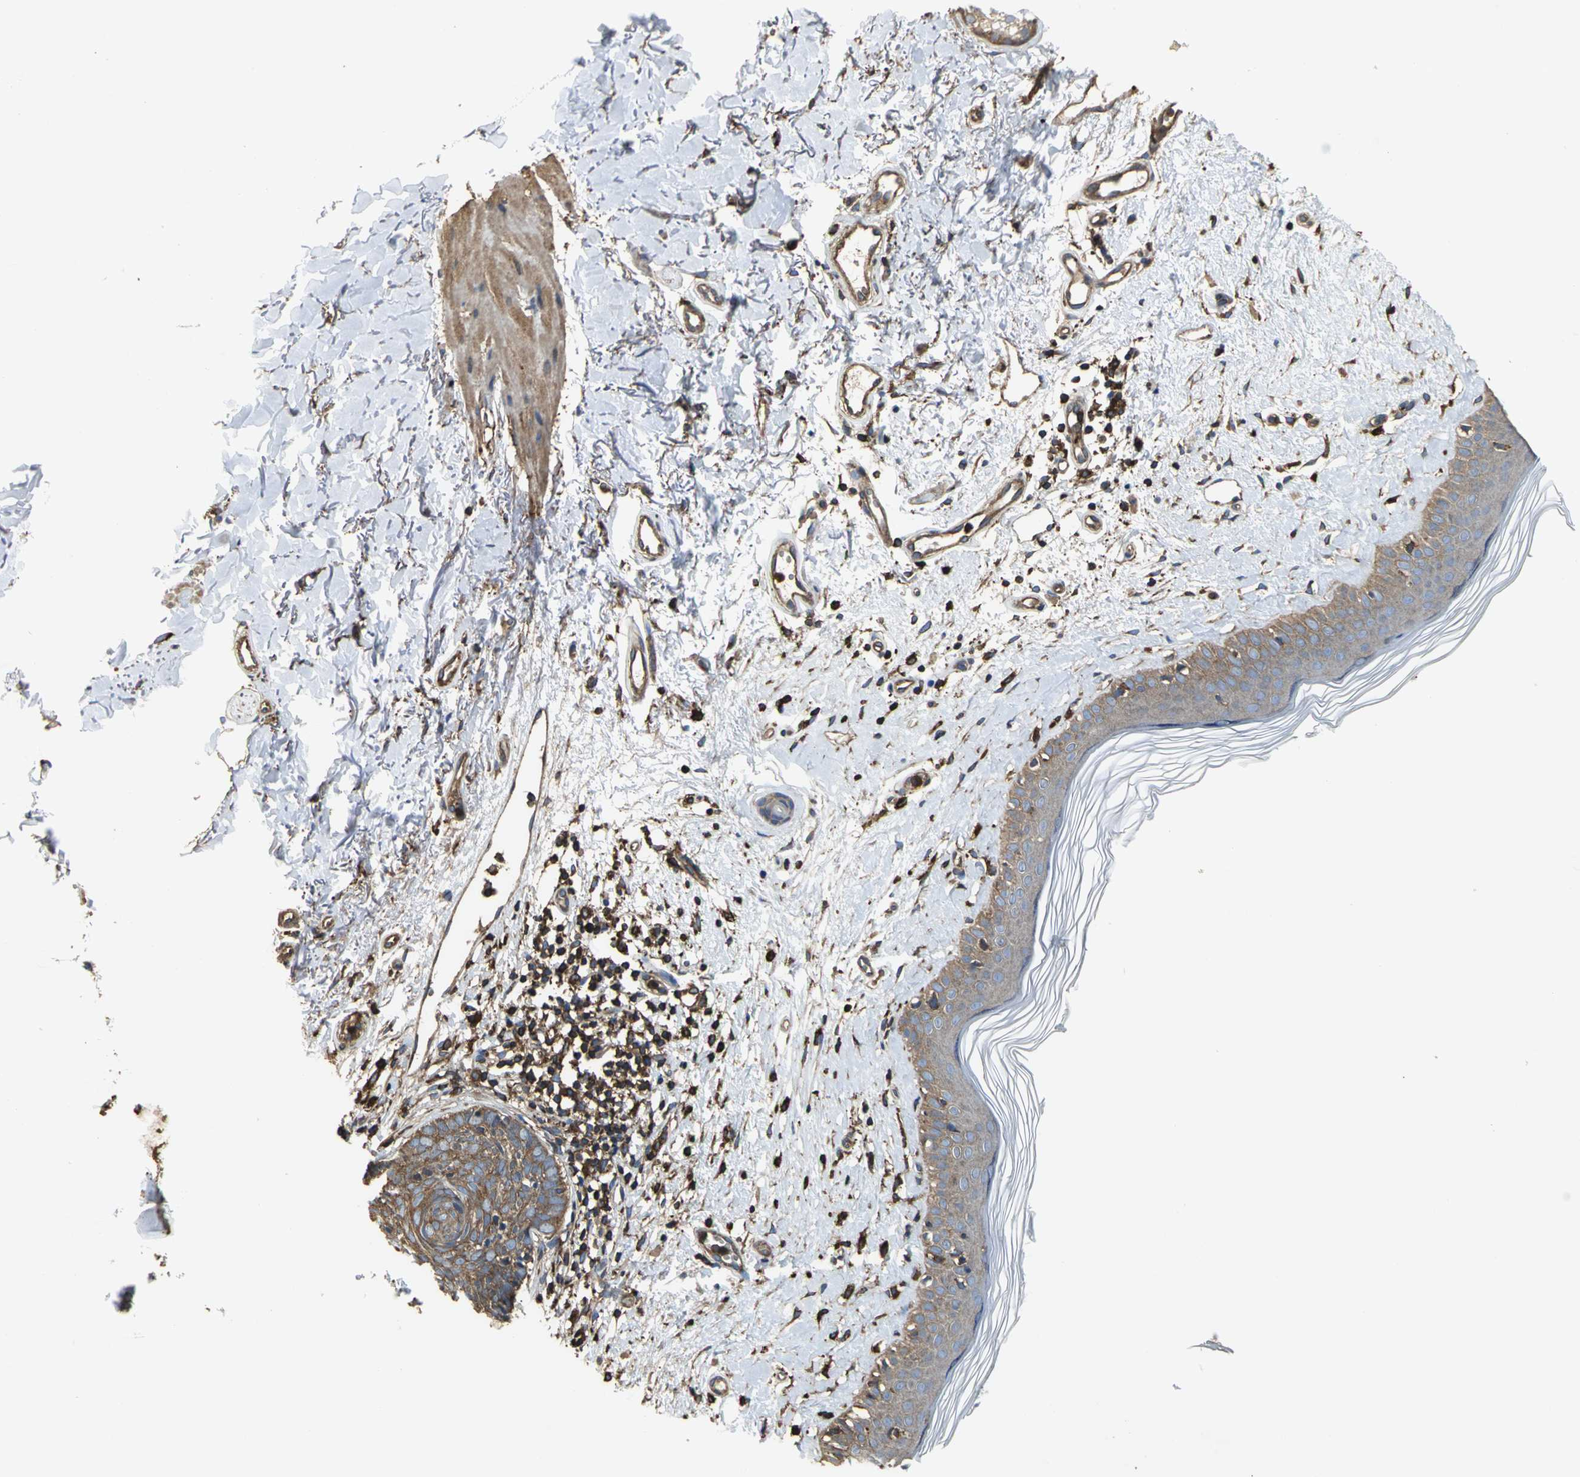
{"staining": {"intensity": "moderate", "quantity": ">75%", "location": "cytoplasmic/membranous"}, "tissue": "skin cancer", "cell_type": "Tumor cells", "image_type": "cancer", "snomed": [{"axis": "morphology", "description": "Normal tissue, NOS"}, {"axis": "morphology", "description": "Basal cell carcinoma"}, {"axis": "topography", "description": "Skin"}], "caption": "Tumor cells demonstrate medium levels of moderate cytoplasmic/membranous expression in approximately >75% of cells in human basal cell carcinoma (skin).", "gene": "TLN1", "patient": {"sex": "female", "age": 61}}